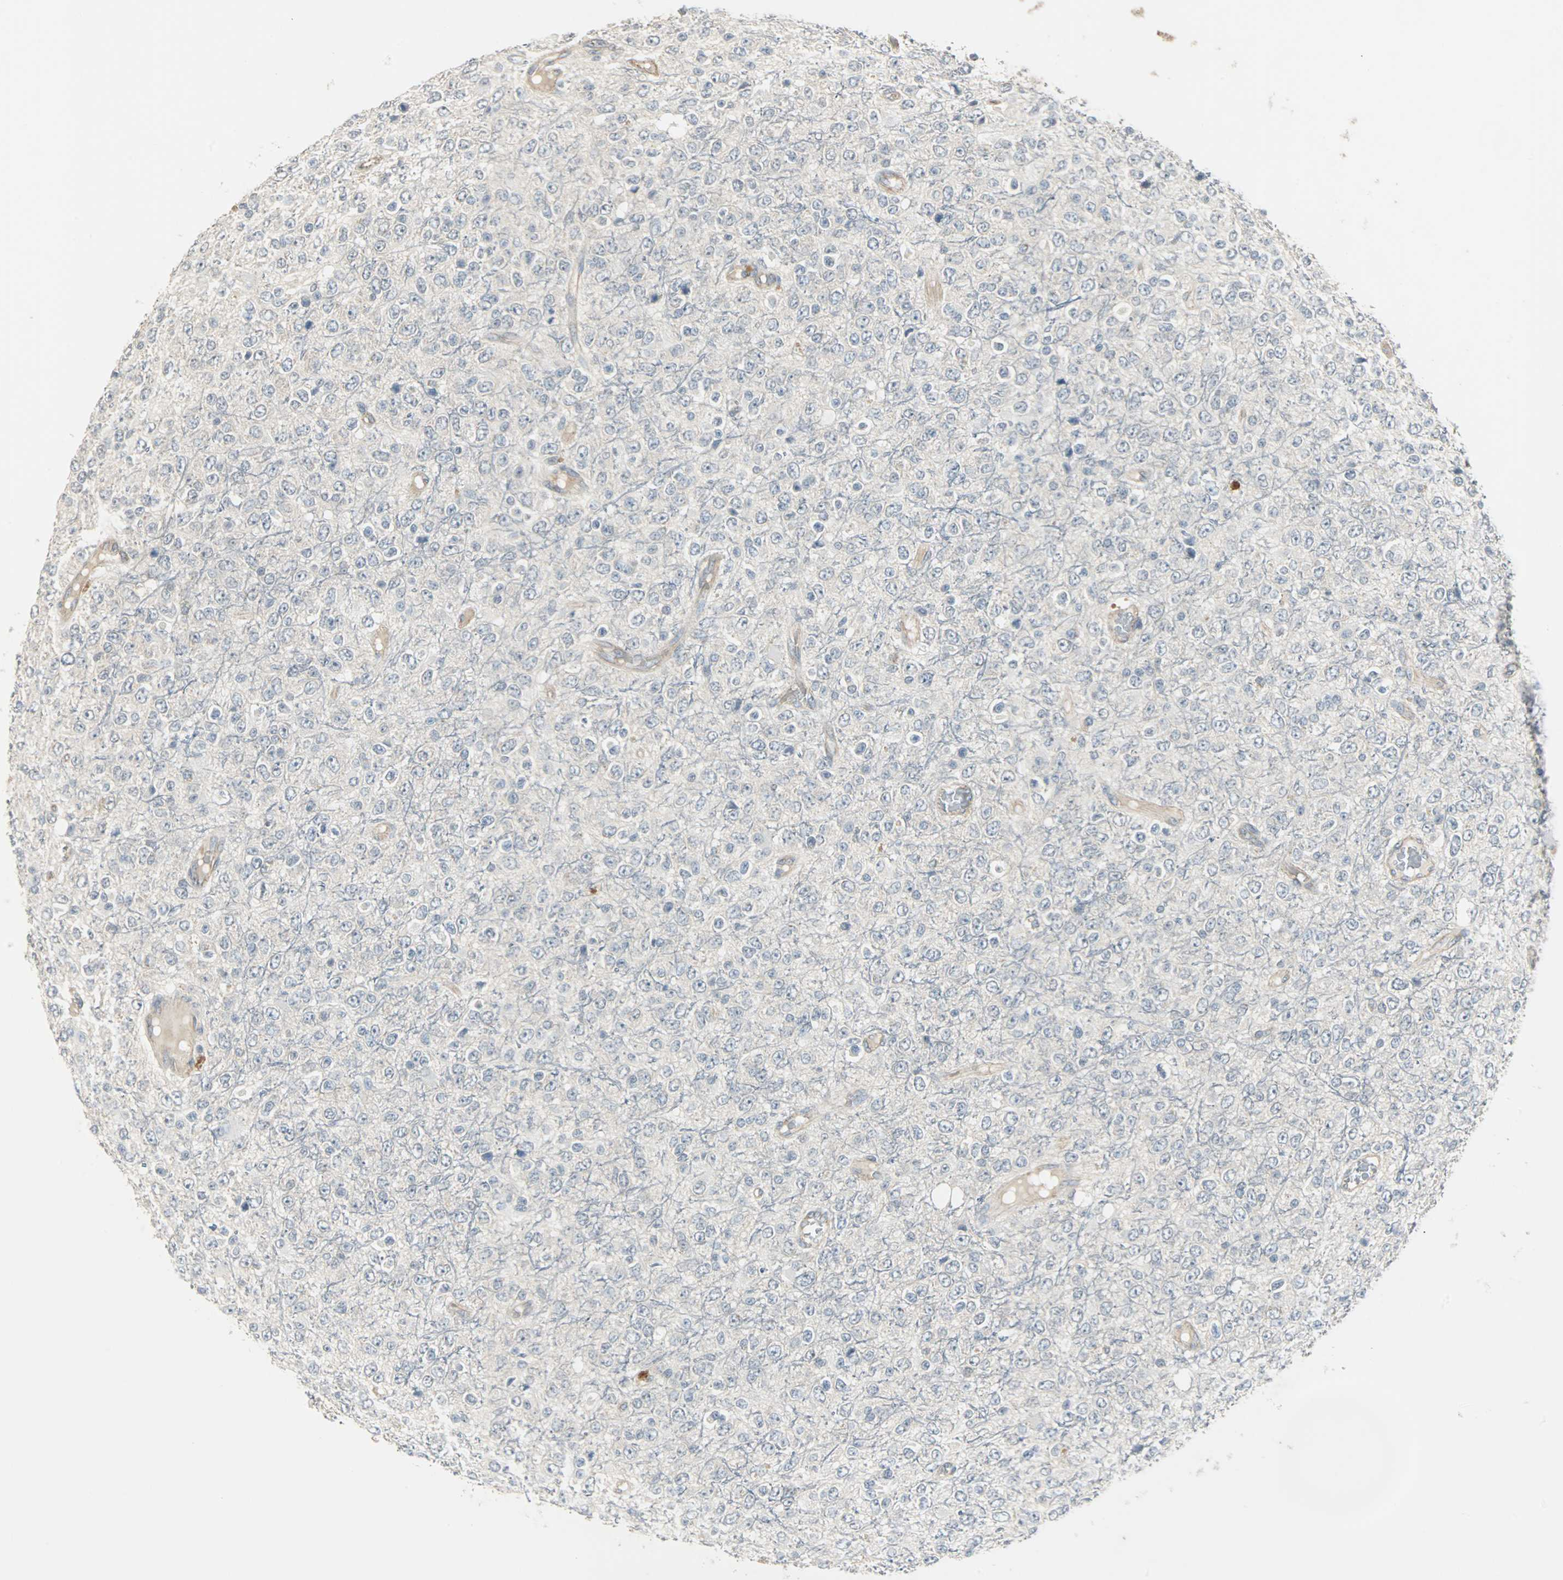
{"staining": {"intensity": "negative", "quantity": "none", "location": "none"}, "tissue": "glioma", "cell_type": "Tumor cells", "image_type": "cancer", "snomed": [{"axis": "morphology", "description": "Glioma, malignant, High grade"}, {"axis": "topography", "description": "pancreas cauda"}], "caption": "Tumor cells are negative for protein expression in human malignant high-grade glioma. The staining is performed using DAB brown chromogen with nuclei counter-stained in using hematoxylin.", "gene": "CMC2", "patient": {"sex": "male", "age": 60}}